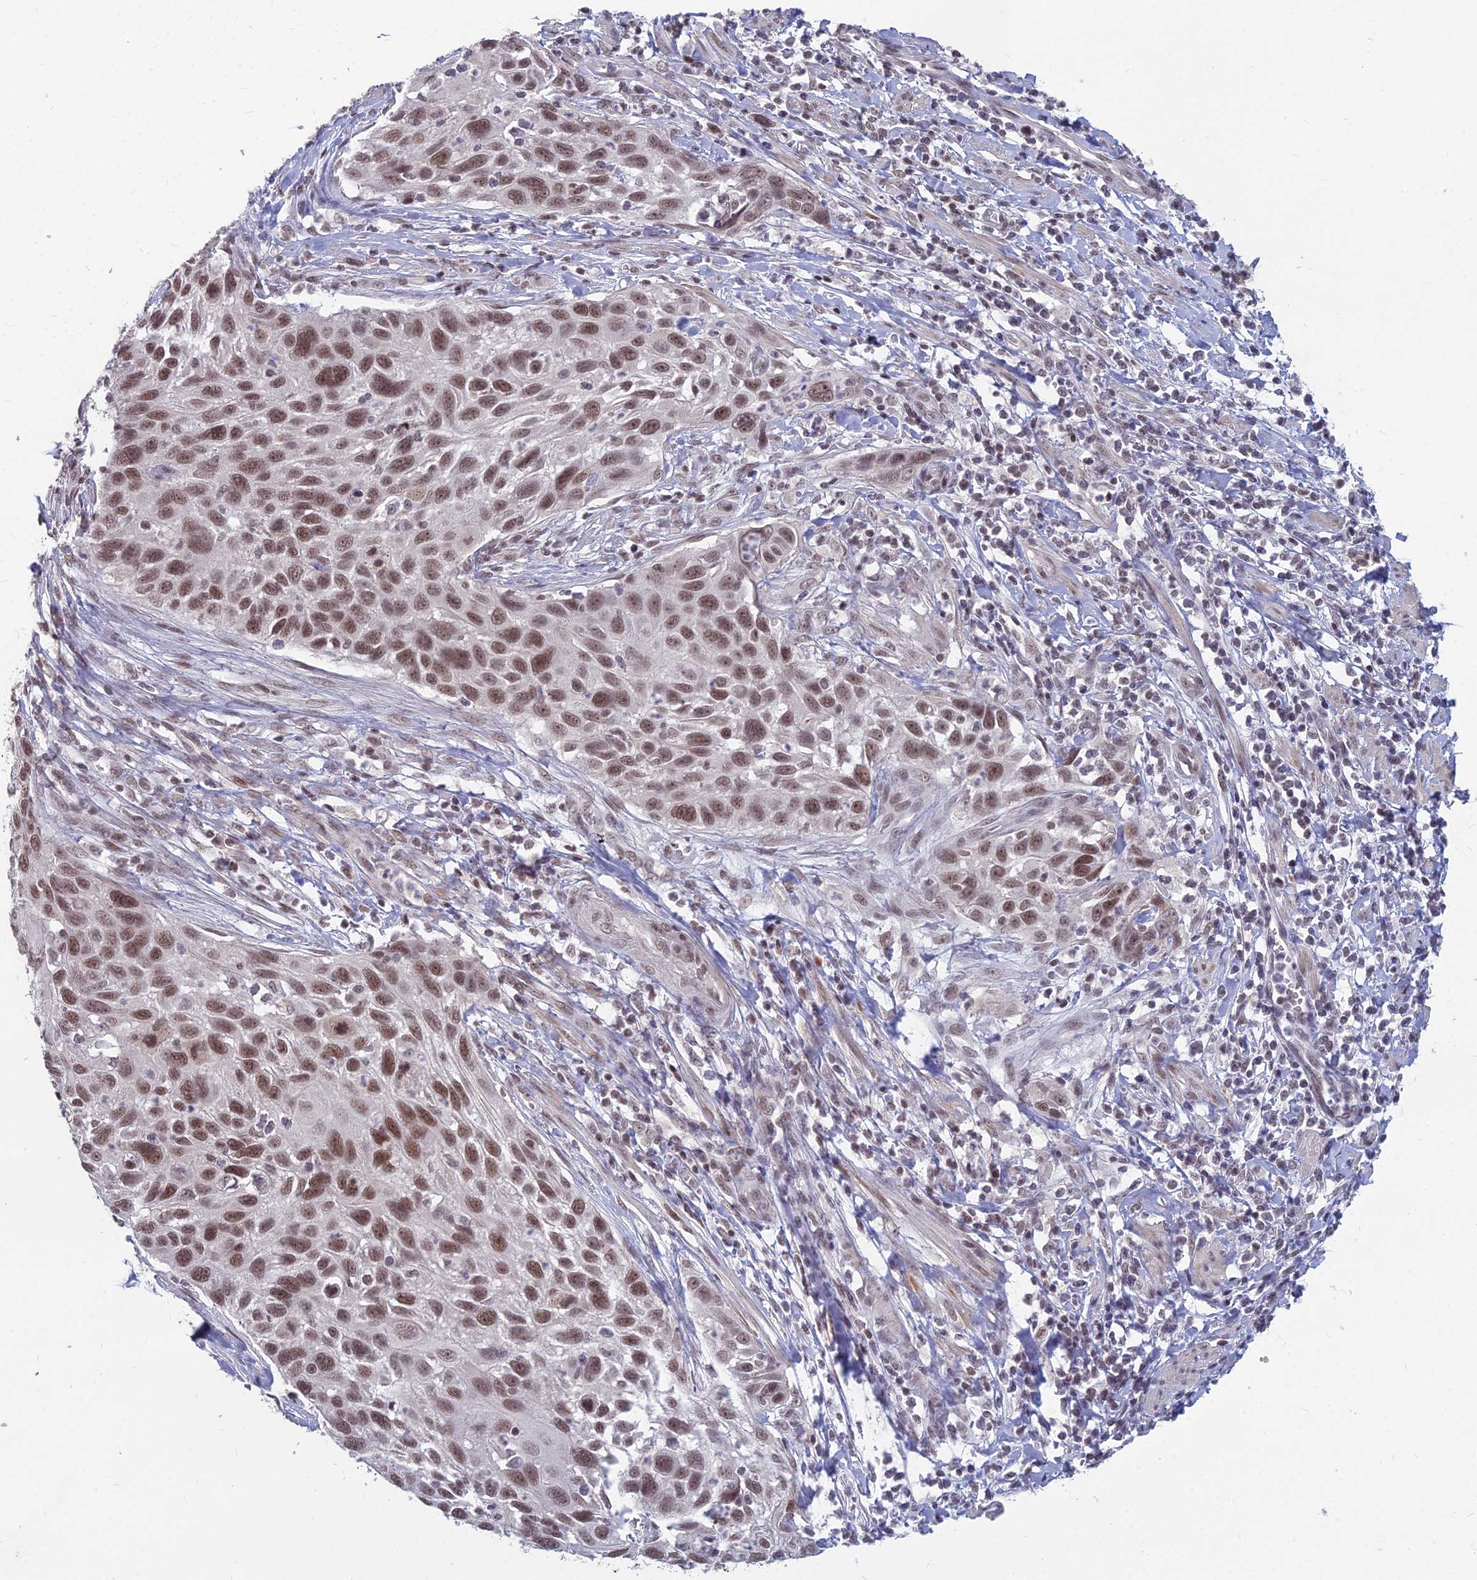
{"staining": {"intensity": "moderate", "quantity": ">75%", "location": "nuclear"}, "tissue": "cervical cancer", "cell_type": "Tumor cells", "image_type": "cancer", "snomed": [{"axis": "morphology", "description": "Squamous cell carcinoma, NOS"}, {"axis": "topography", "description": "Cervix"}], "caption": "Cervical squamous cell carcinoma tissue exhibits moderate nuclear expression in approximately >75% of tumor cells, visualized by immunohistochemistry. (DAB (3,3'-diaminobenzidine) IHC with brightfield microscopy, high magnification).", "gene": "KAT7", "patient": {"sex": "female", "age": 70}}